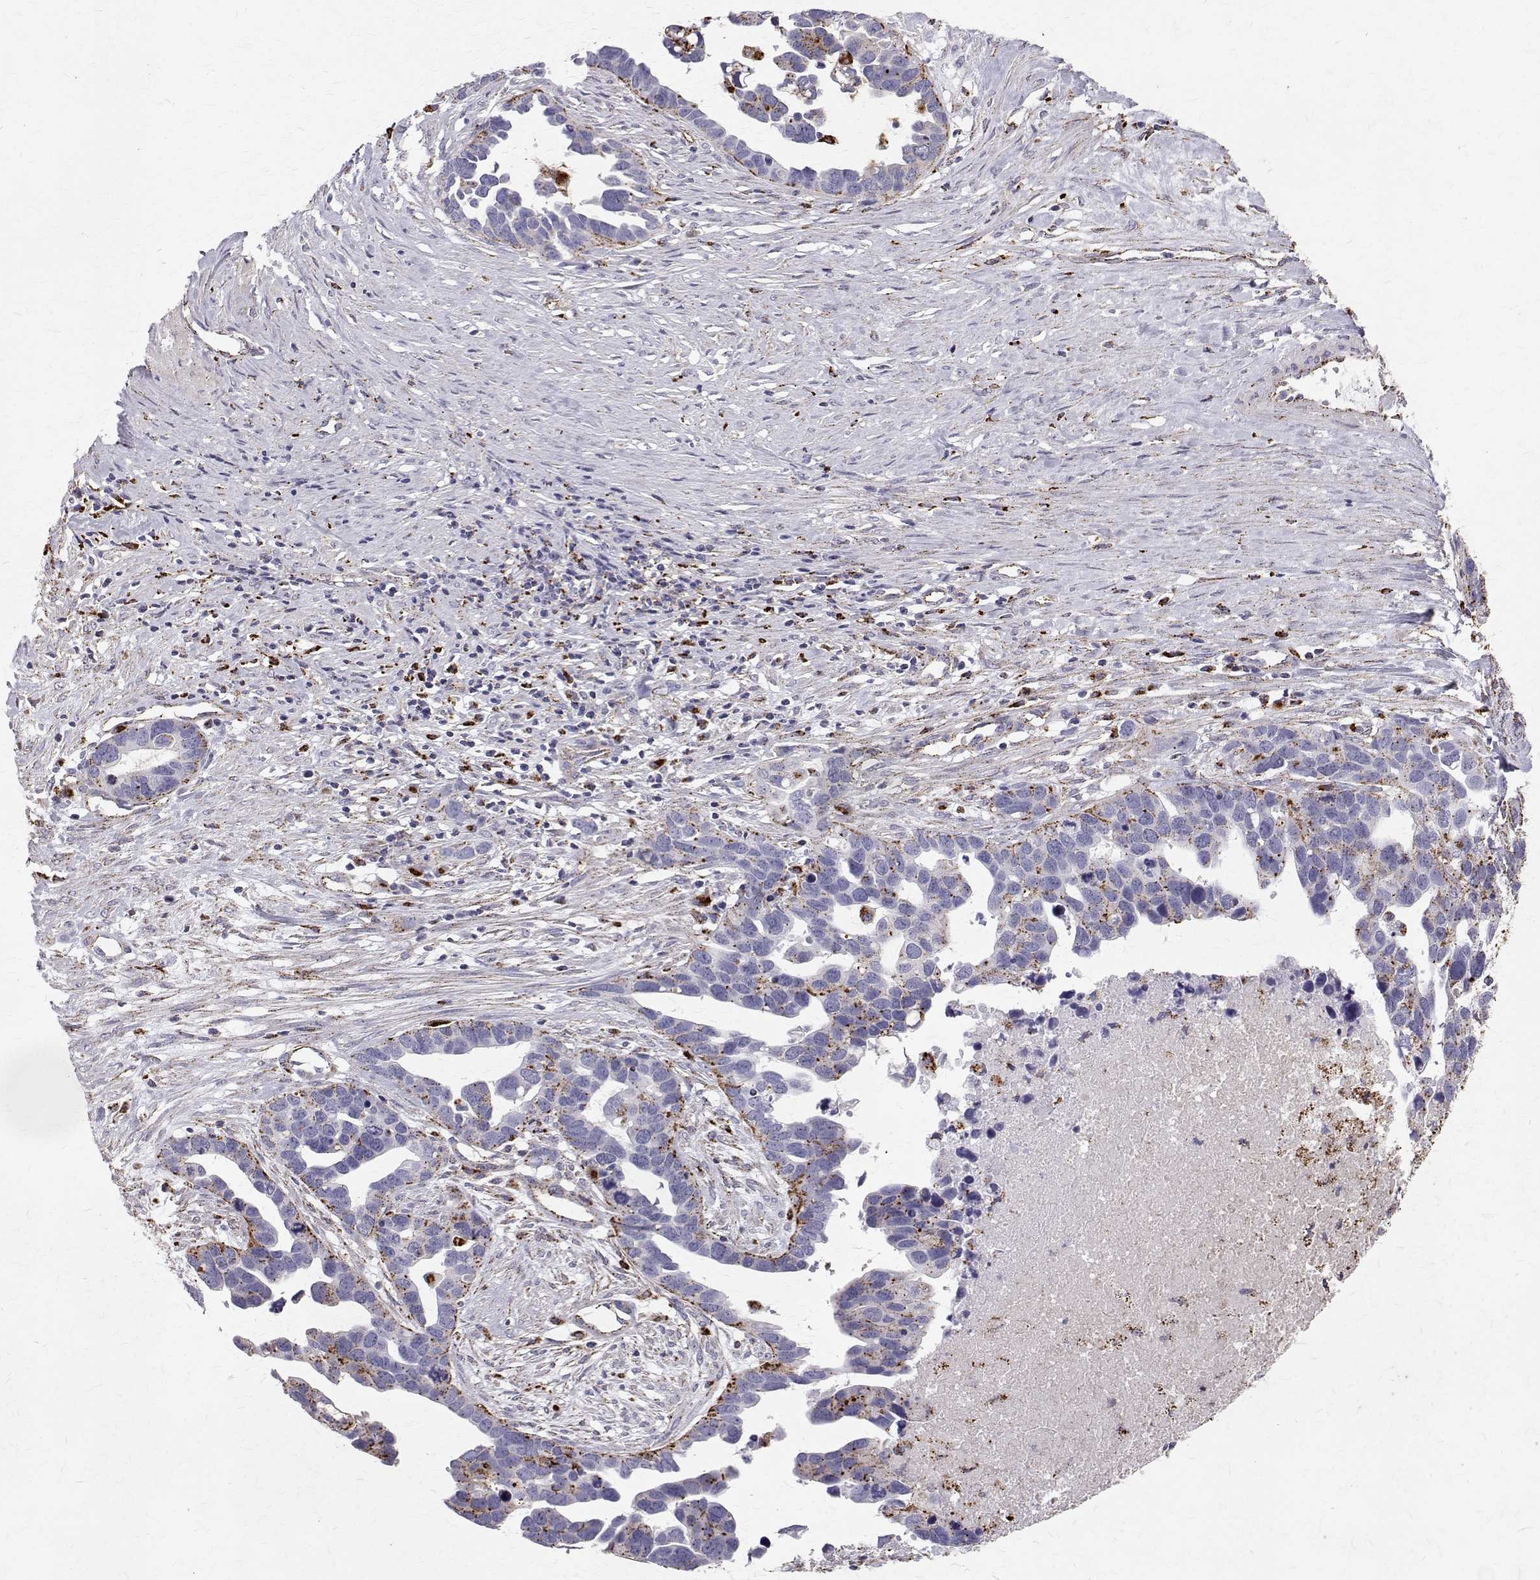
{"staining": {"intensity": "moderate", "quantity": "<25%", "location": "cytoplasmic/membranous"}, "tissue": "ovarian cancer", "cell_type": "Tumor cells", "image_type": "cancer", "snomed": [{"axis": "morphology", "description": "Cystadenocarcinoma, serous, NOS"}, {"axis": "topography", "description": "Ovary"}], "caption": "Immunohistochemistry (IHC) image of neoplastic tissue: ovarian cancer (serous cystadenocarcinoma) stained using immunohistochemistry reveals low levels of moderate protein expression localized specifically in the cytoplasmic/membranous of tumor cells, appearing as a cytoplasmic/membranous brown color.", "gene": "TPP1", "patient": {"sex": "female", "age": 54}}